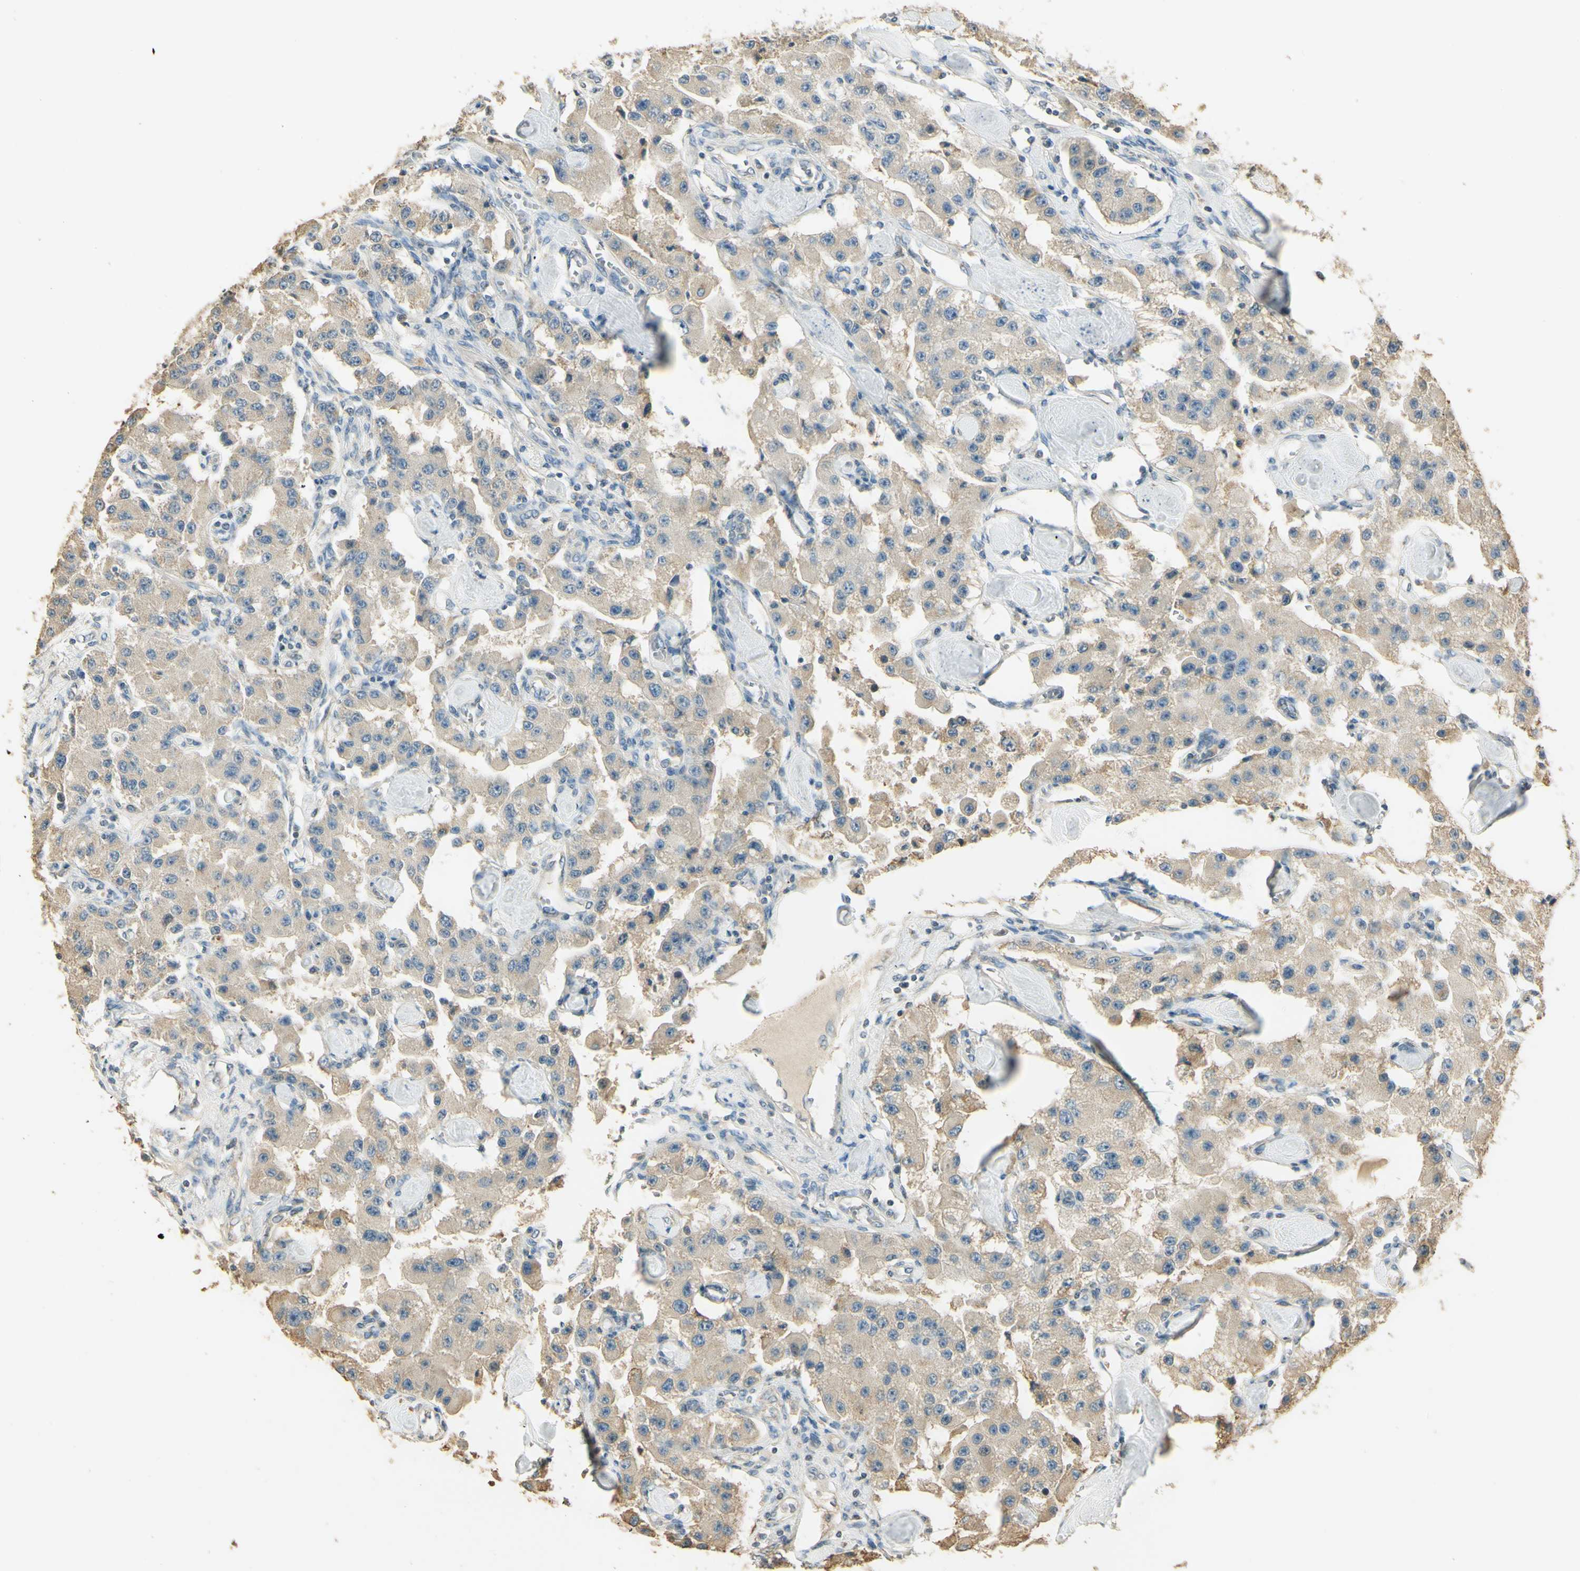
{"staining": {"intensity": "weak", "quantity": ">75%", "location": "cytoplasmic/membranous"}, "tissue": "carcinoid", "cell_type": "Tumor cells", "image_type": "cancer", "snomed": [{"axis": "morphology", "description": "Carcinoid, malignant, NOS"}, {"axis": "topography", "description": "Pancreas"}], "caption": "The image shows immunohistochemical staining of carcinoid. There is weak cytoplasmic/membranous staining is seen in about >75% of tumor cells. (Stains: DAB (3,3'-diaminobenzidine) in brown, nuclei in blue, Microscopy: brightfield microscopy at high magnification).", "gene": "UXS1", "patient": {"sex": "male", "age": 41}}